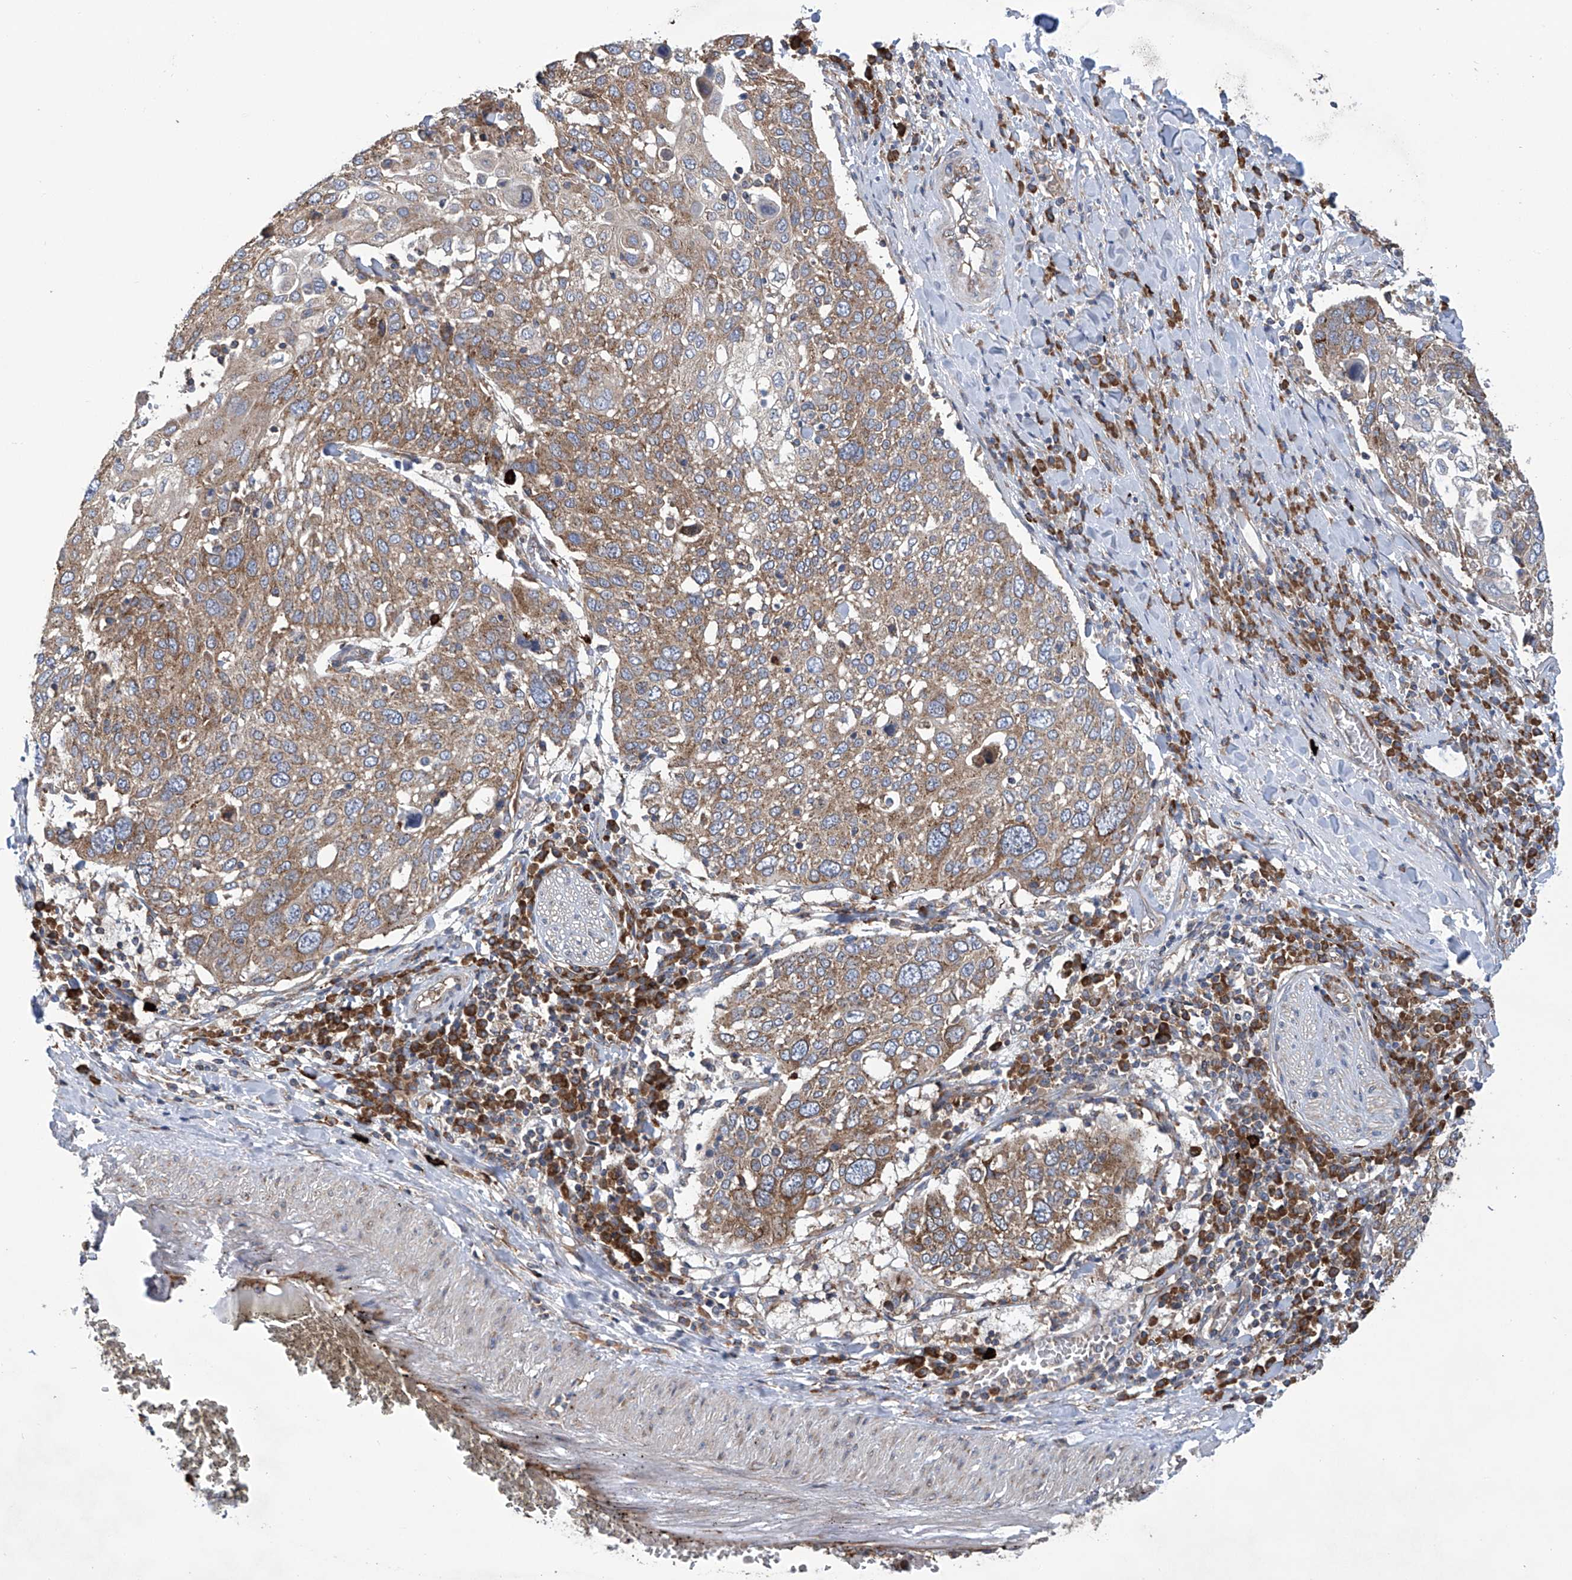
{"staining": {"intensity": "moderate", "quantity": ">75%", "location": "cytoplasmic/membranous"}, "tissue": "lung cancer", "cell_type": "Tumor cells", "image_type": "cancer", "snomed": [{"axis": "morphology", "description": "Squamous cell carcinoma, NOS"}, {"axis": "topography", "description": "Lung"}], "caption": "Protein staining of squamous cell carcinoma (lung) tissue reveals moderate cytoplasmic/membranous positivity in about >75% of tumor cells.", "gene": "SENP2", "patient": {"sex": "male", "age": 65}}